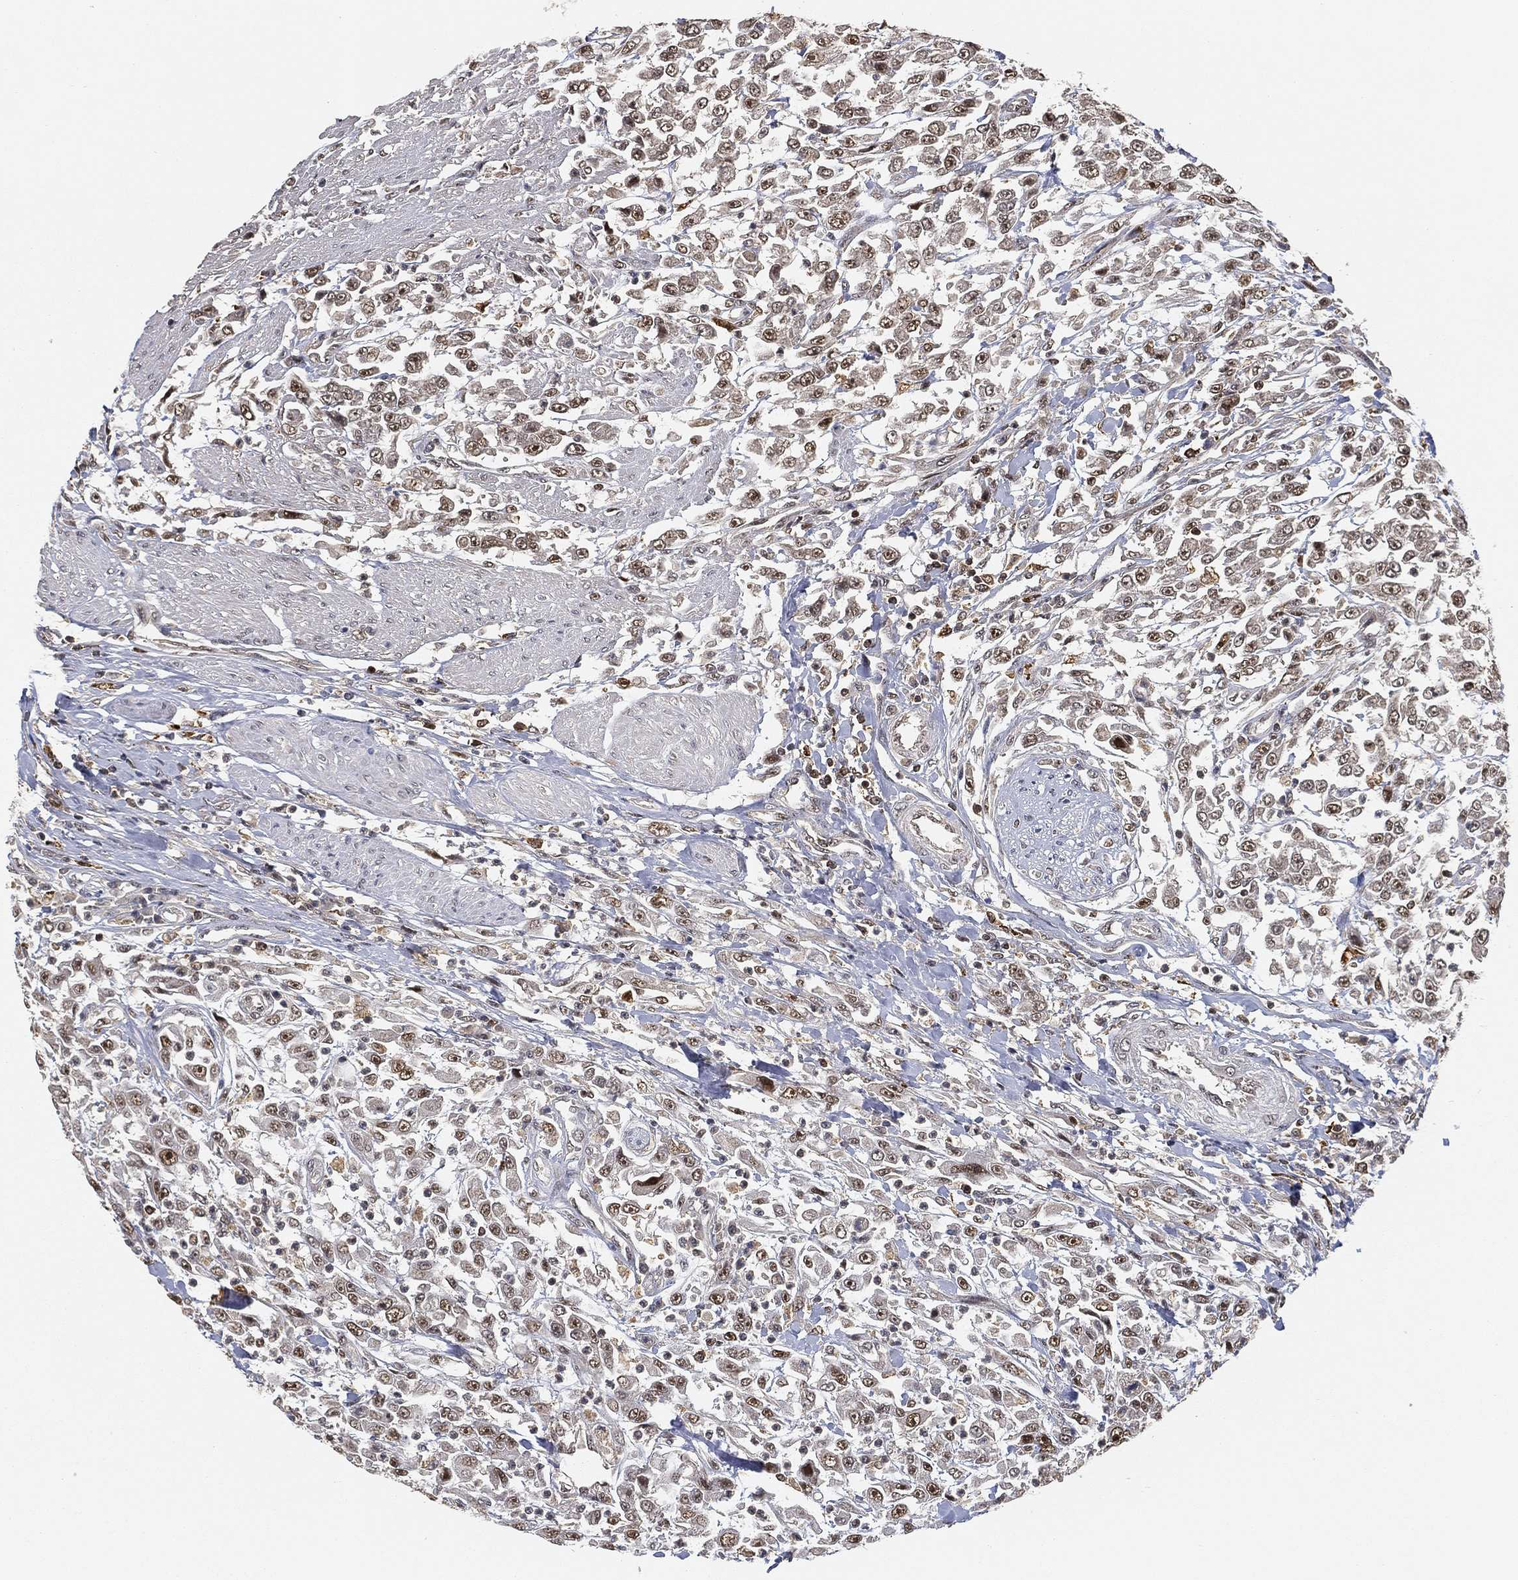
{"staining": {"intensity": "moderate", "quantity": "<25%", "location": "nuclear"}, "tissue": "urothelial cancer", "cell_type": "Tumor cells", "image_type": "cancer", "snomed": [{"axis": "morphology", "description": "Urothelial carcinoma, High grade"}, {"axis": "topography", "description": "Urinary bladder"}], "caption": "Tumor cells reveal moderate nuclear staining in about <25% of cells in urothelial cancer.", "gene": "WDR26", "patient": {"sex": "male", "age": 46}}